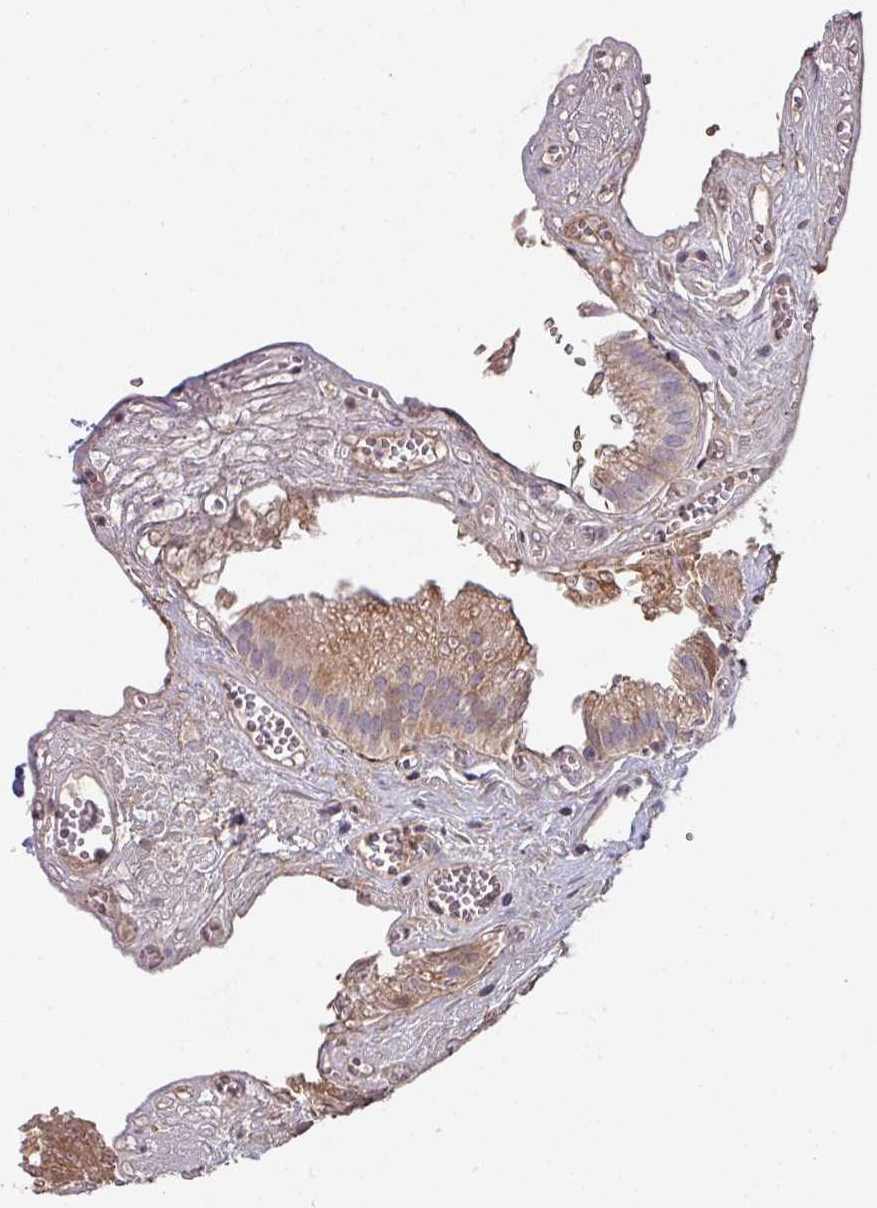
{"staining": {"intensity": "moderate", "quantity": ">75%", "location": "cytoplasmic/membranous"}, "tissue": "gallbladder", "cell_type": "Glandular cells", "image_type": "normal", "snomed": [{"axis": "morphology", "description": "Normal tissue, NOS"}, {"axis": "topography", "description": "Gallbladder"}, {"axis": "topography", "description": "Peripheral nerve tissue"}], "caption": "Moderate cytoplasmic/membranous expression is appreciated in about >75% of glandular cells in unremarkable gallbladder.", "gene": "C2orf16", "patient": {"sex": "male", "age": 17}}